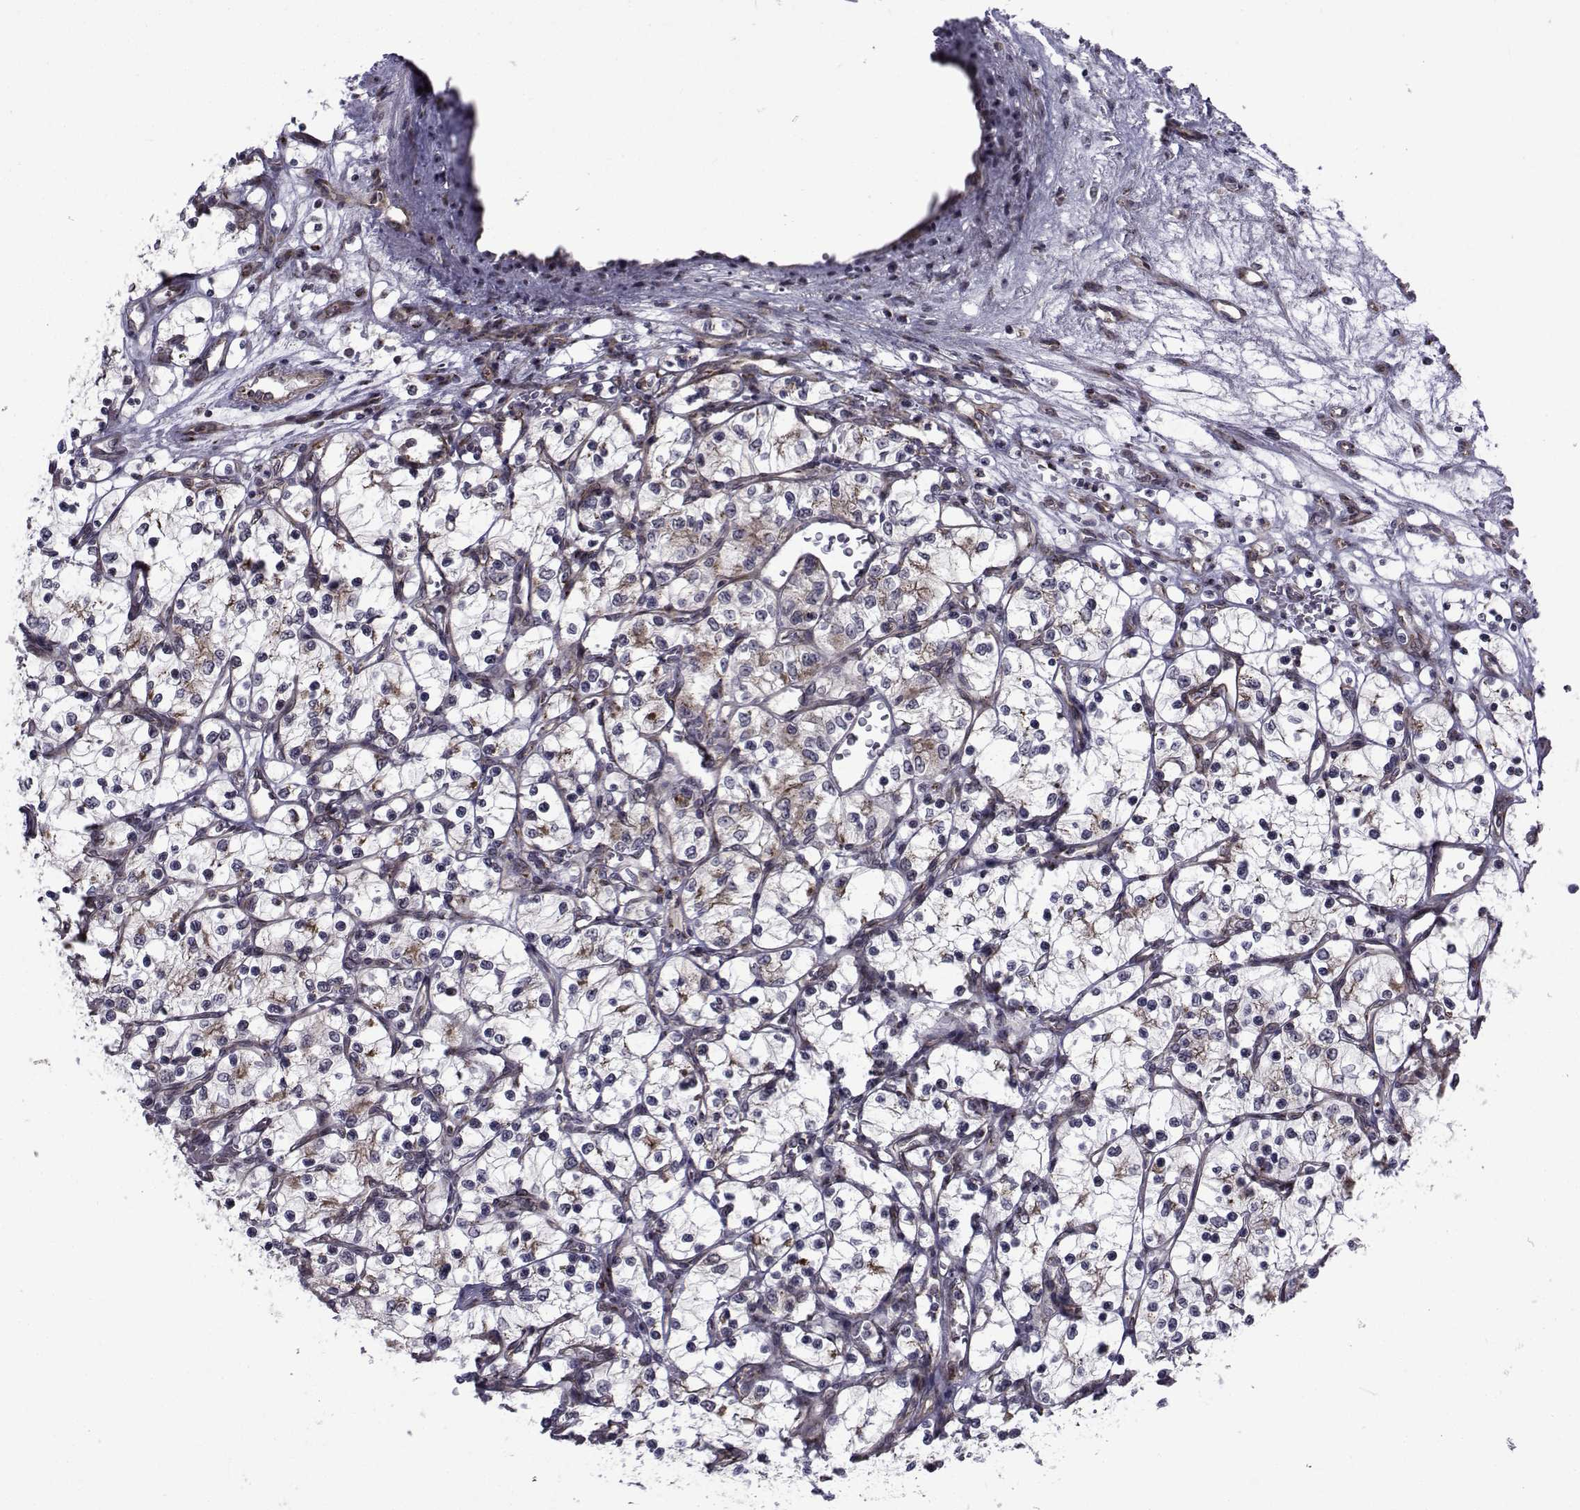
{"staining": {"intensity": "weak", "quantity": "<25%", "location": "cytoplasmic/membranous"}, "tissue": "renal cancer", "cell_type": "Tumor cells", "image_type": "cancer", "snomed": [{"axis": "morphology", "description": "Adenocarcinoma, NOS"}, {"axis": "topography", "description": "Kidney"}], "caption": "IHC micrograph of neoplastic tissue: renal cancer (adenocarcinoma) stained with DAB demonstrates no significant protein positivity in tumor cells.", "gene": "ATP6V1C2", "patient": {"sex": "female", "age": 69}}